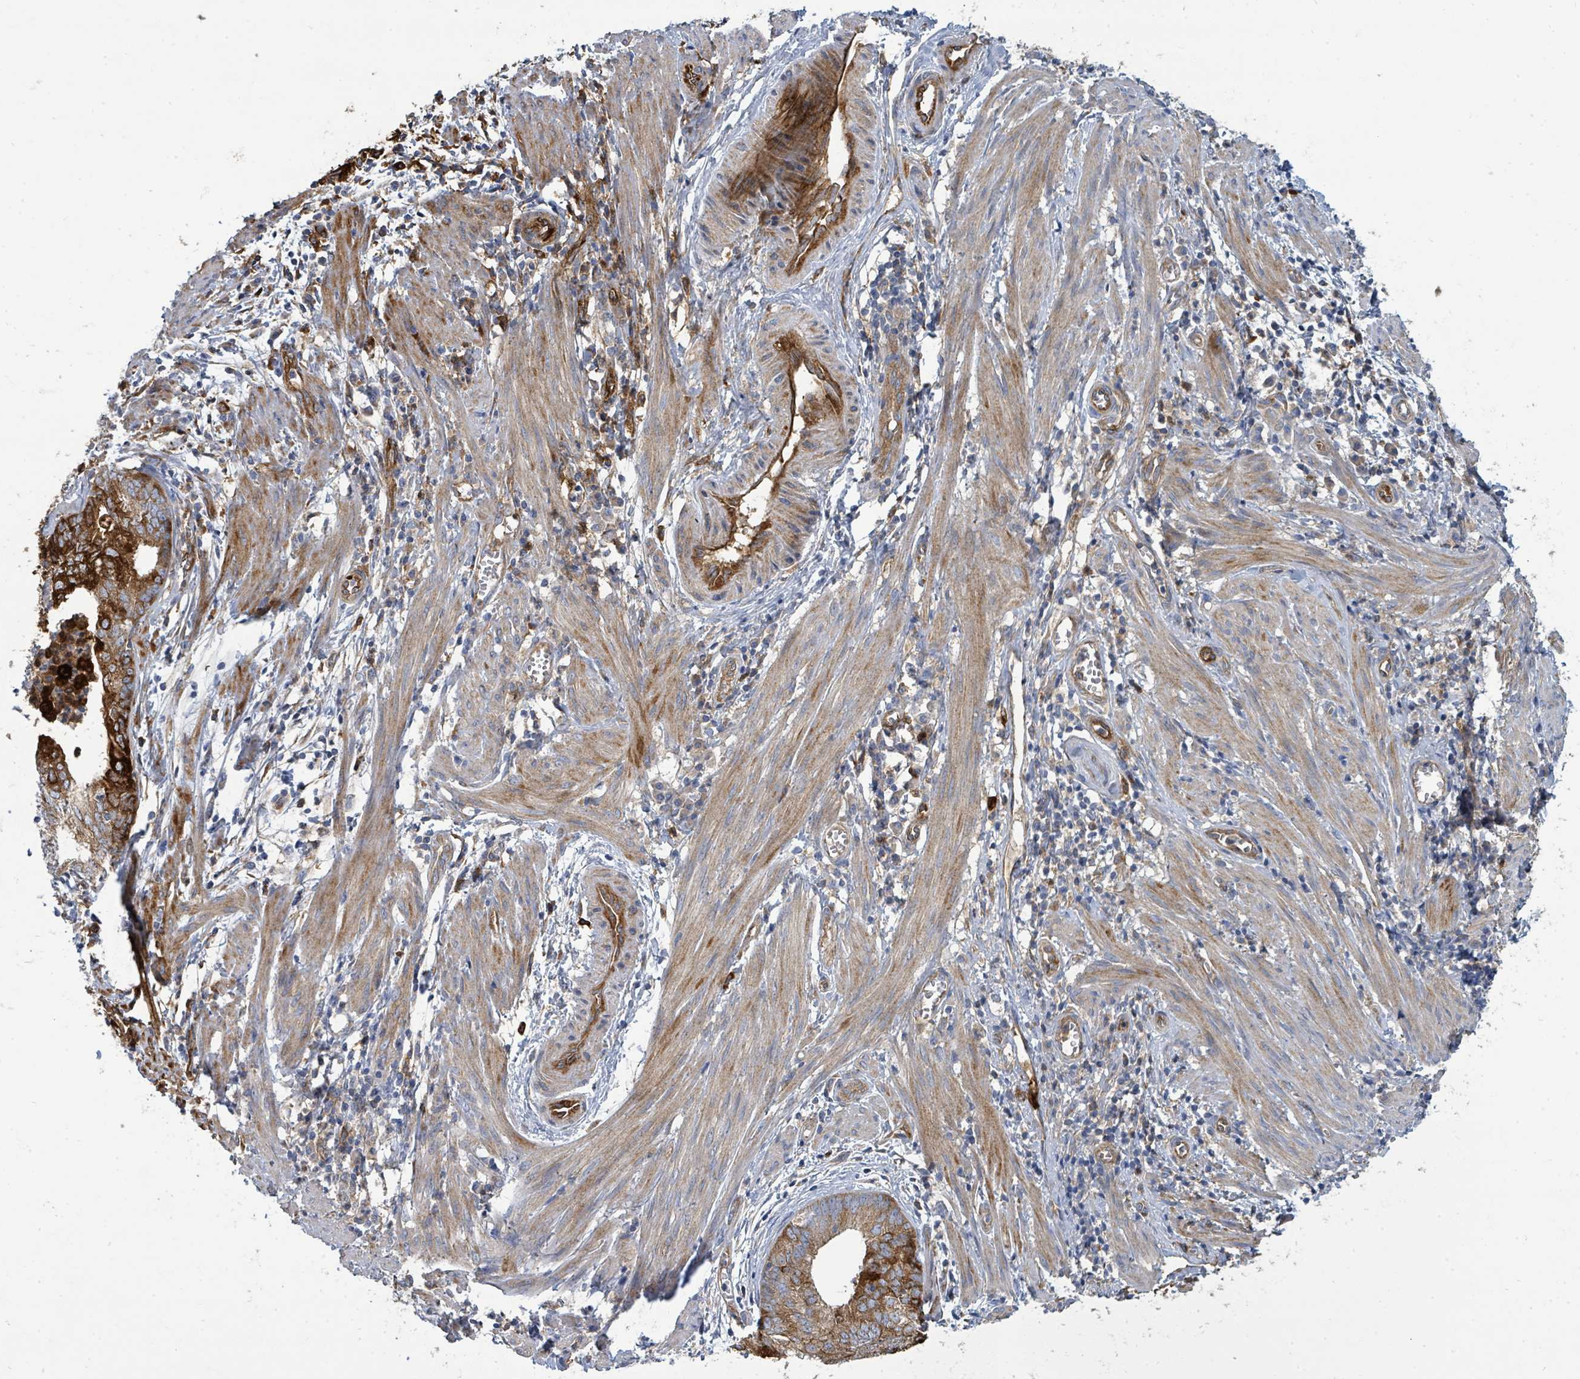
{"staining": {"intensity": "strong", "quantity": ">75%", "location": "cytoplasmic/membranous"}, "tissue": "endometrial cancer", "cell_type": "Tumor cells", "image_type": "cancer", "snomed": [{"axis": "morphology", "description": "Adenocarcinoma, NOS"}, {"axis": "topography", "description": "Endometrium"}], "caption": "Tumor cells demonstrate strong cytoplasmic/membranous expression in approximately >75% of cells in endometrial cancer (adenocarcinoma).", "gene": "IFIT1", "patient": {"sex": "female", "age": 68}}